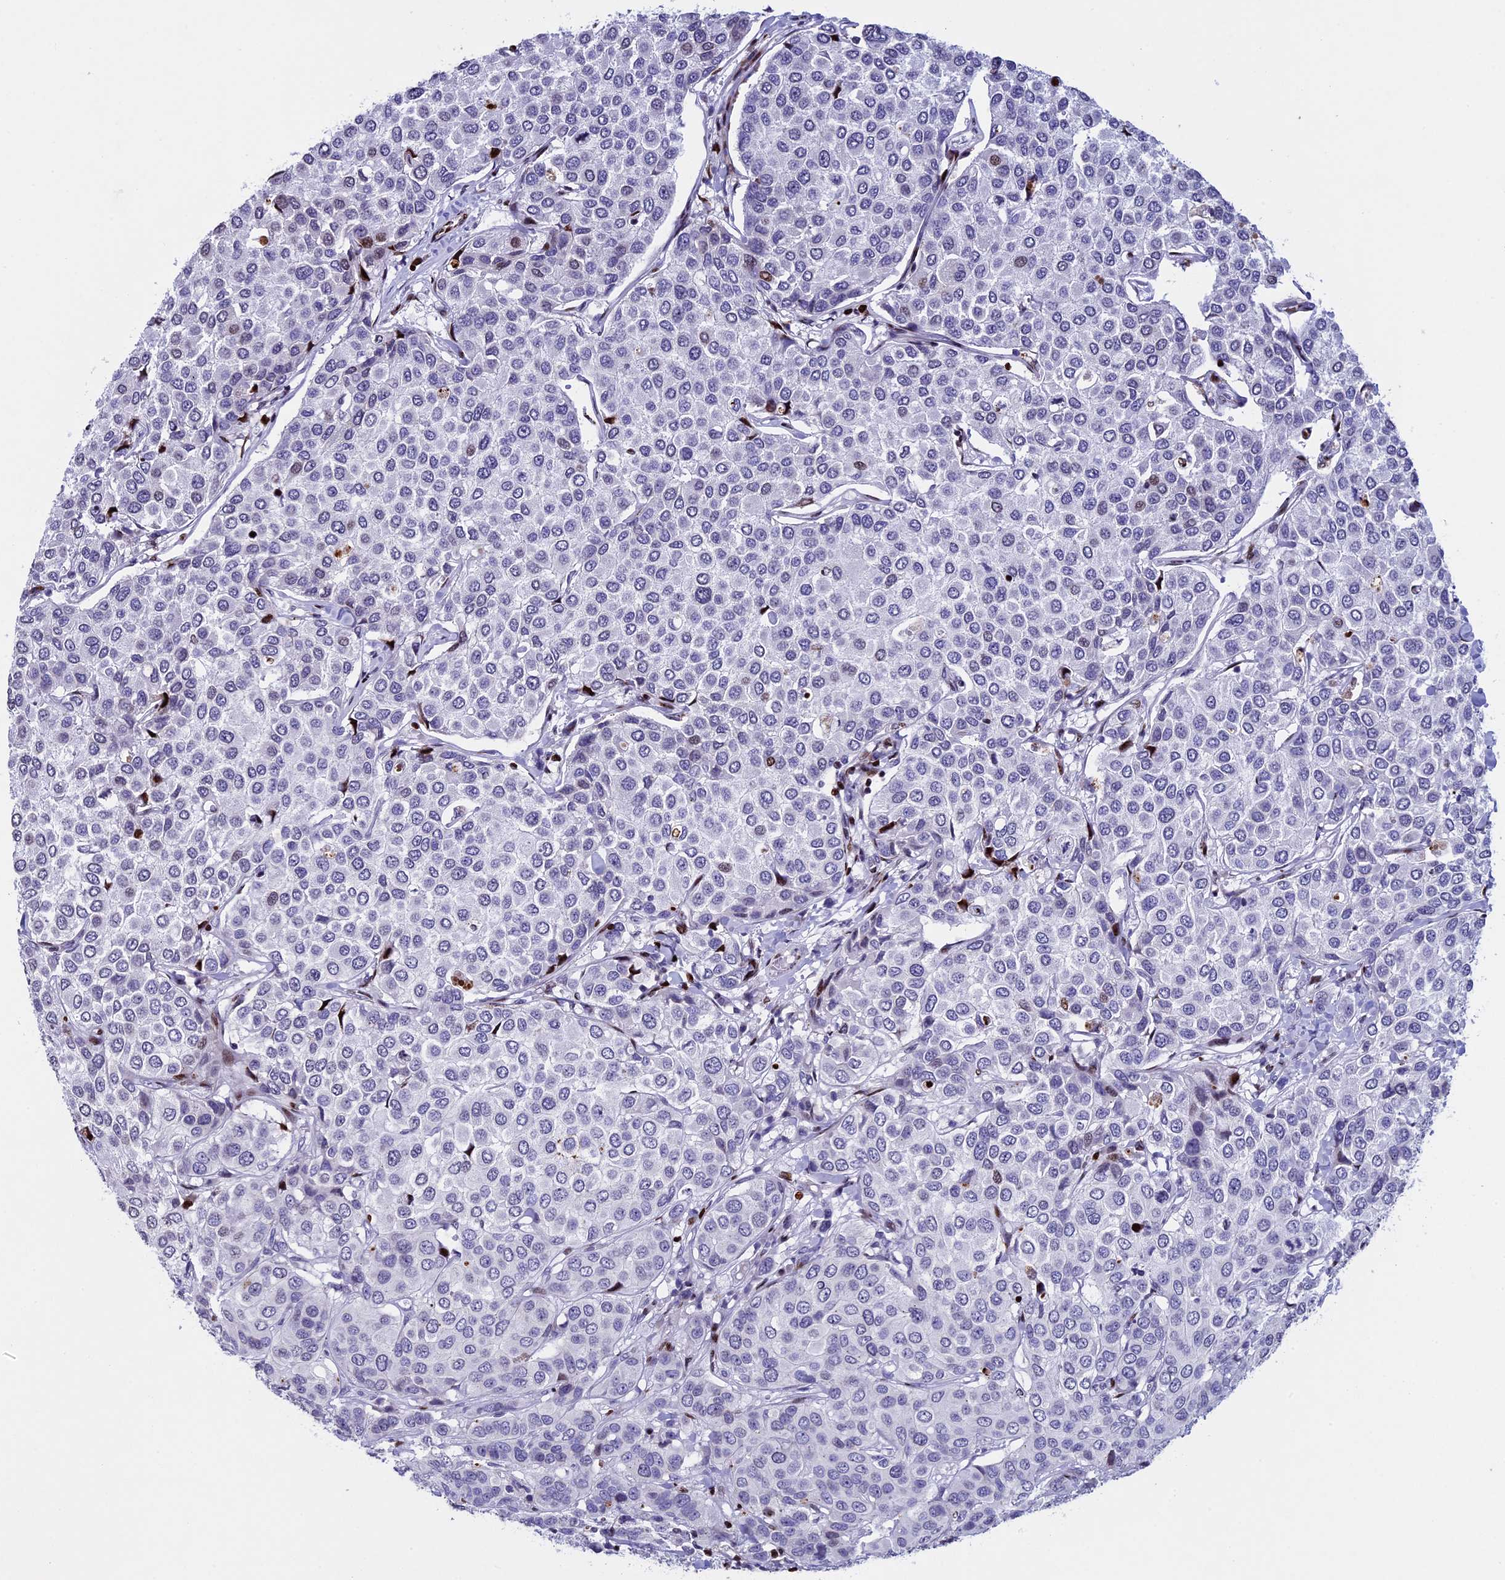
{"staining": {"intensity": "moderate", "quantity": "<25%", "location": "nuclear"}, "tissue": "breast cancer", "cell_type": "Tumor cells", "image_type": "cancer", "snomed": [{"axis": "morphology", "description": "Duct carcinoma"}, {"axis": "topography", "description": "Breast"}], "caption": "Protein staining by immunohistochemistry exhibits moderate nuclear positivity in approximately <25% of tumor cells in breast intraductal carcinoma.", "gene": "BTBD3", "patient": {"sex": "female", "age": 55}}